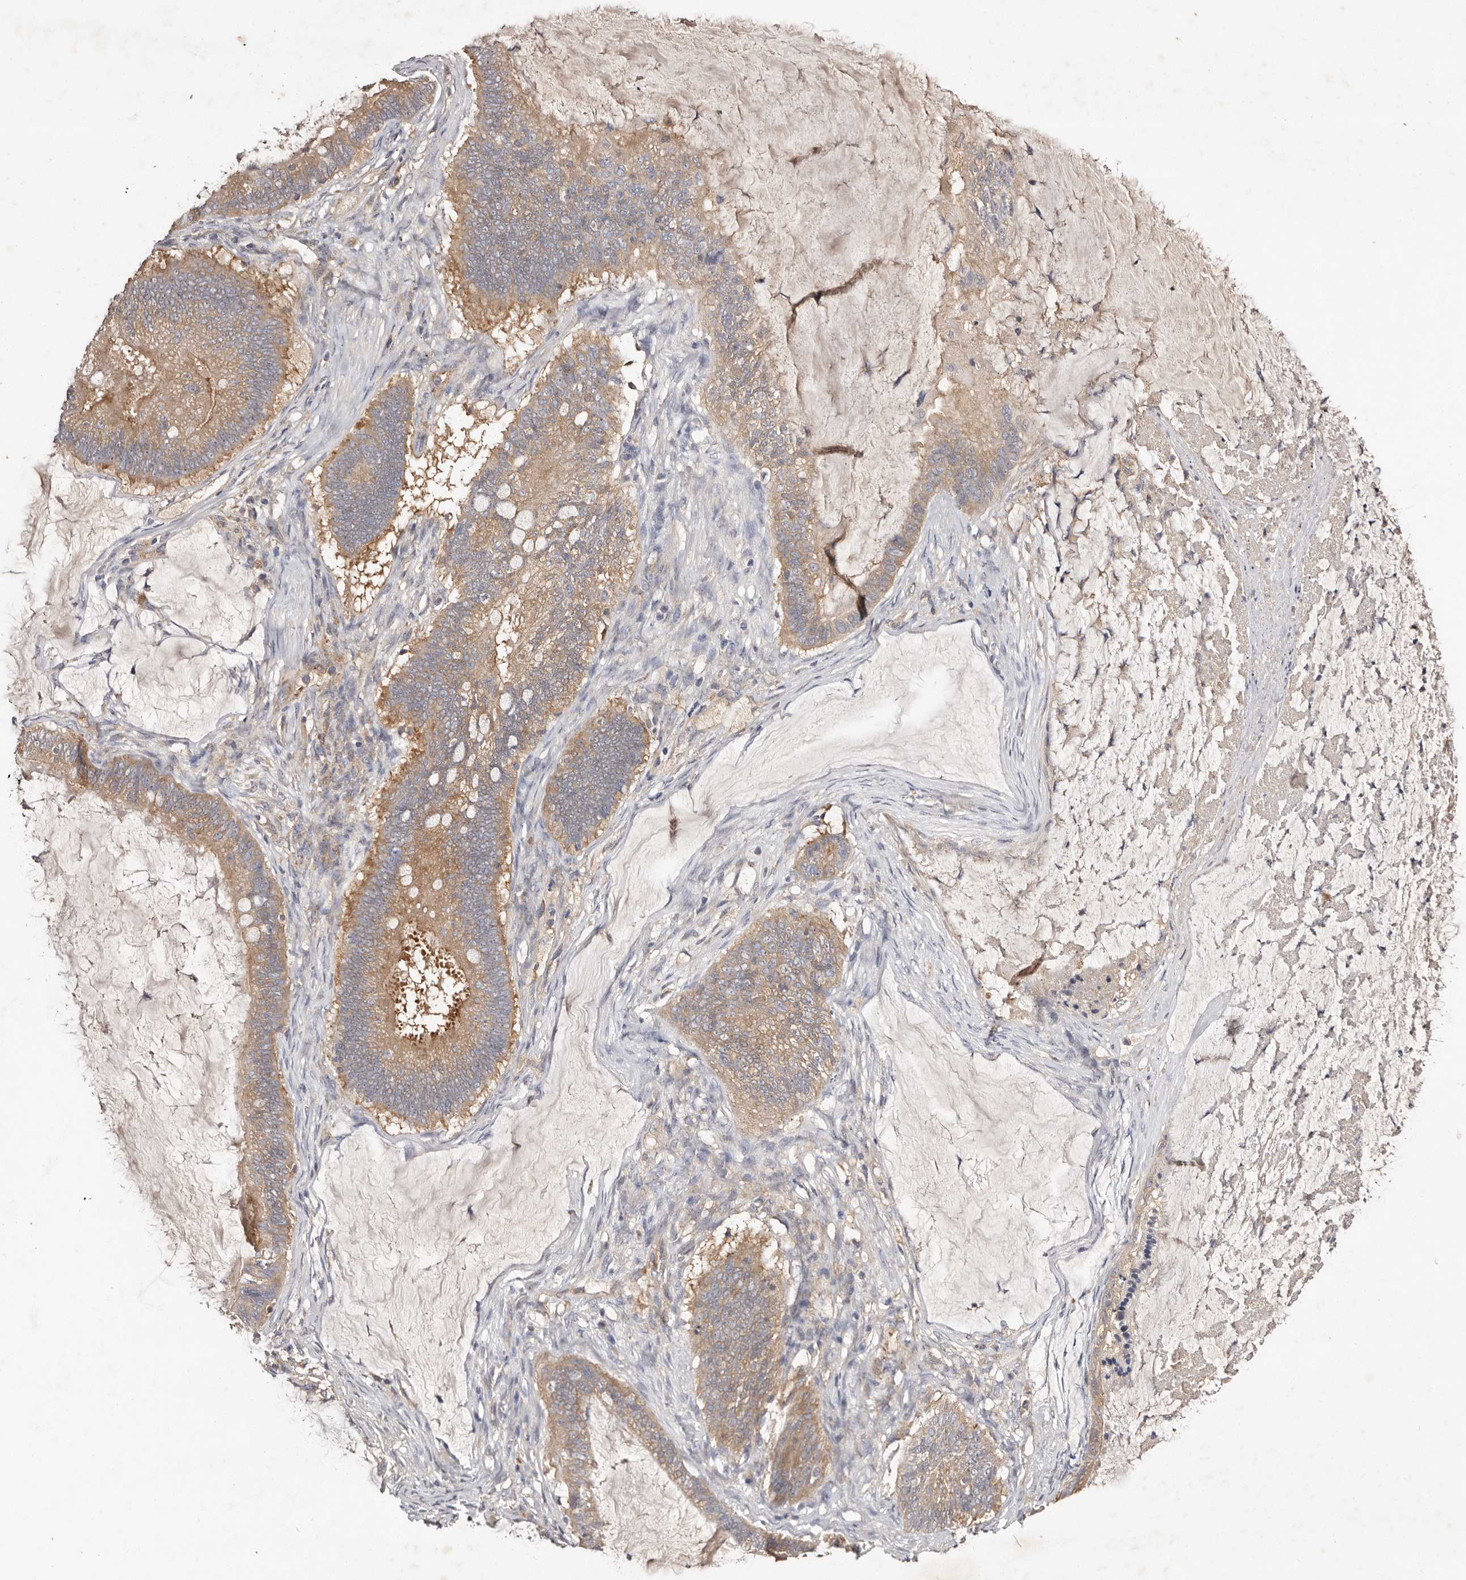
{"staining": {"intensity": "moderate", "quantity": ">75%", "location": "cytoplasmic/membranous"}, "tissue": "ovarian cancer", "cell_type": "Tumor cells", "image_type": "cancer", "snomed": [{"axis": "morphology", "description": "Cystadenocarcinoma, mucinous, NOS"}, {"axis": "topography", "description": "Ovary"}], "caption": "IHC of human ovarian cancer (mucinous cystadenocarcinoma) reveals medium levels of moderate cytoplasmic/membranous staining in about >75% of tumor cells.", "gene": "LTV1", "patient": {"sex": "female", "age": 61}}